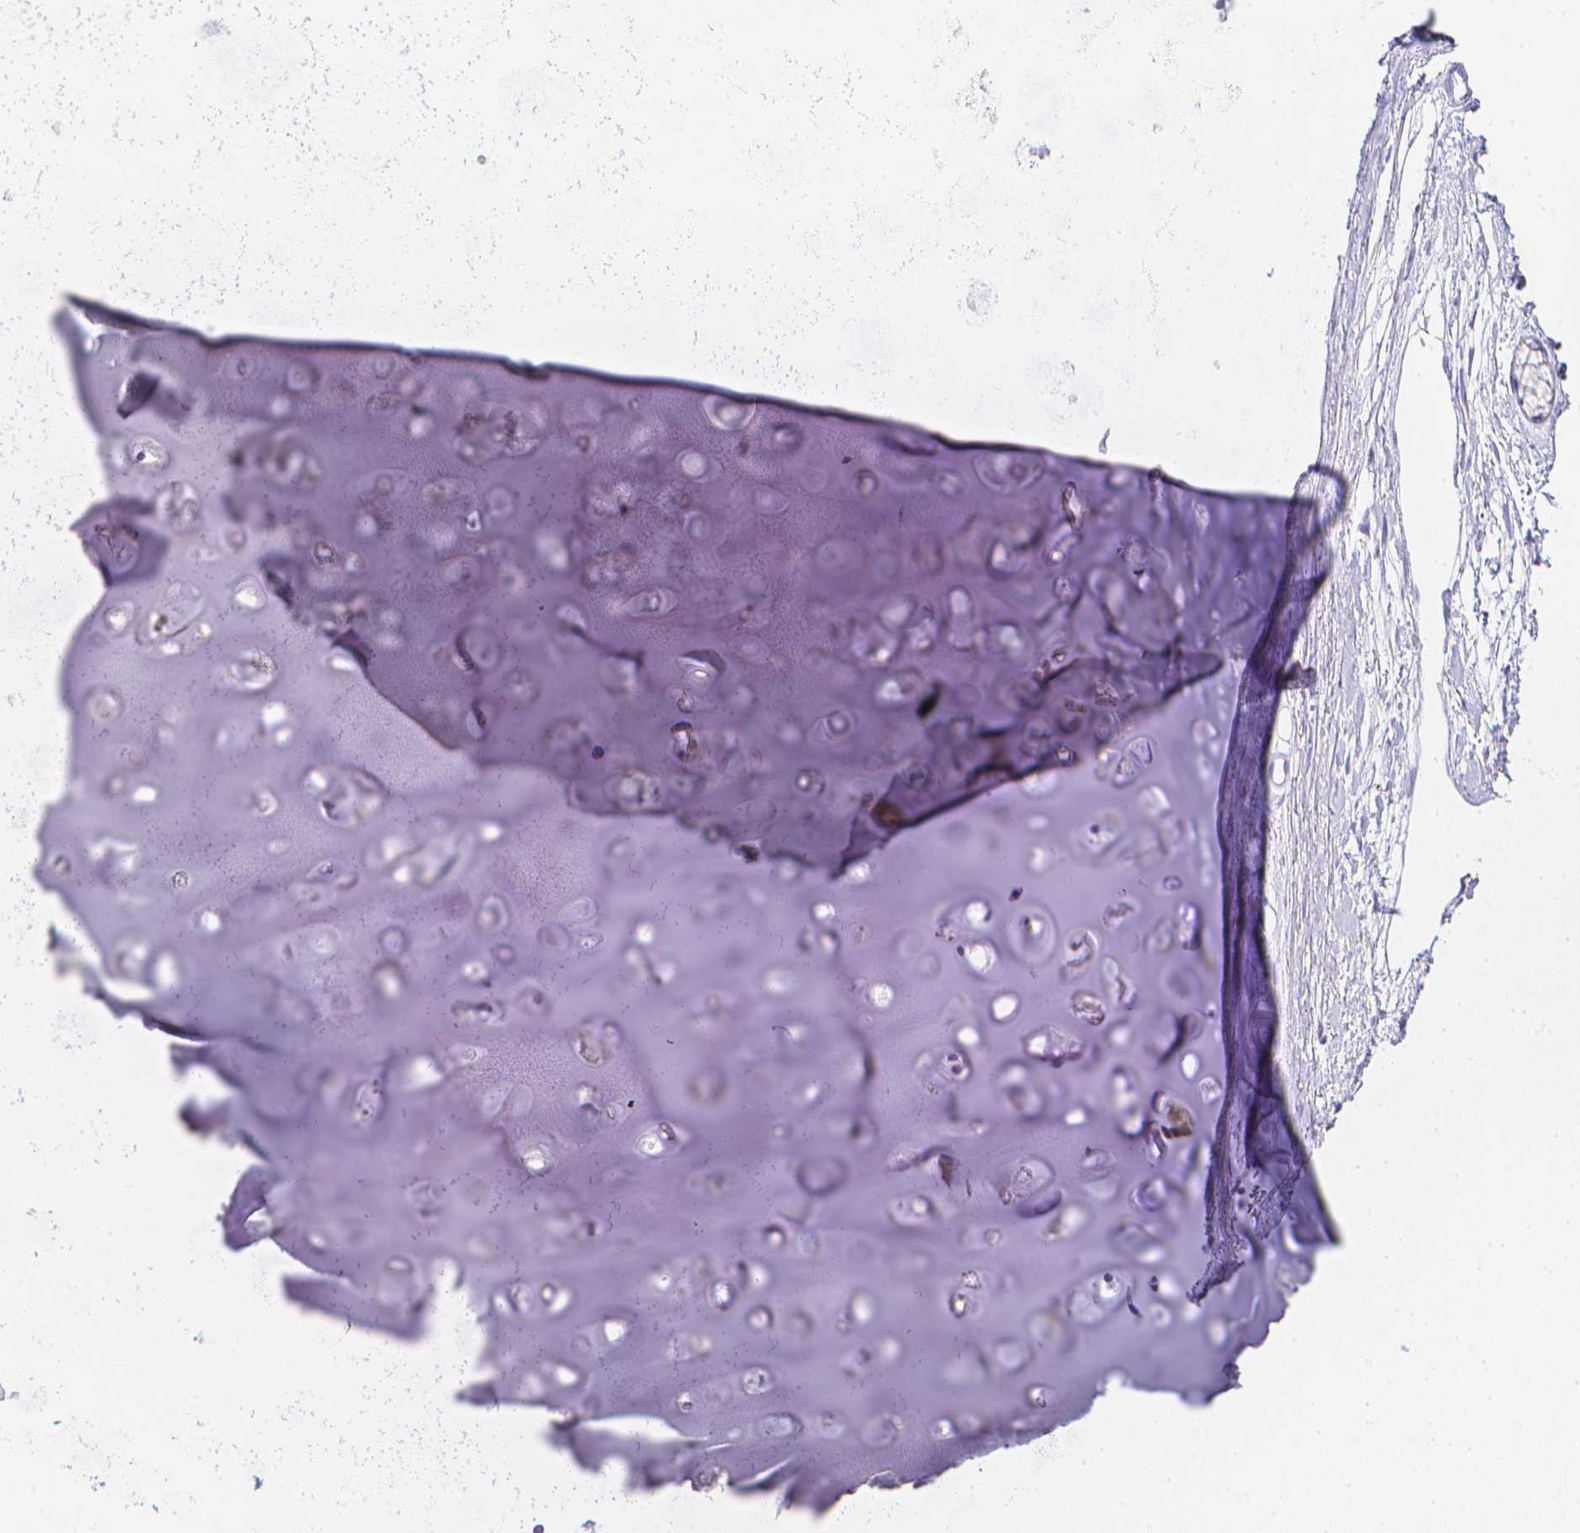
{"staining": {"intensity": "negative", "quantity": "none", "location": "none"}, "tissue": "adipose tissue", "cell_type": "Adipocytes", "image_type": "normal", "snomed": [{"axis": "morphology", "description": "Normal tissue, NOS"}, {"axis": "topography", "description": "Lymph node"}, {"axis": "topography", "description": "Cartilage tissue"}, {"axis": "topography", "description": "Bronchus"}], "caption": "A high-resolution micrograph shows IHC staining of unremarkable adipose tissue, which demonstrates no significant expression in adipocytes.", "gene": "LGALS4", "patient": {"sex": "female", "age": 70}}